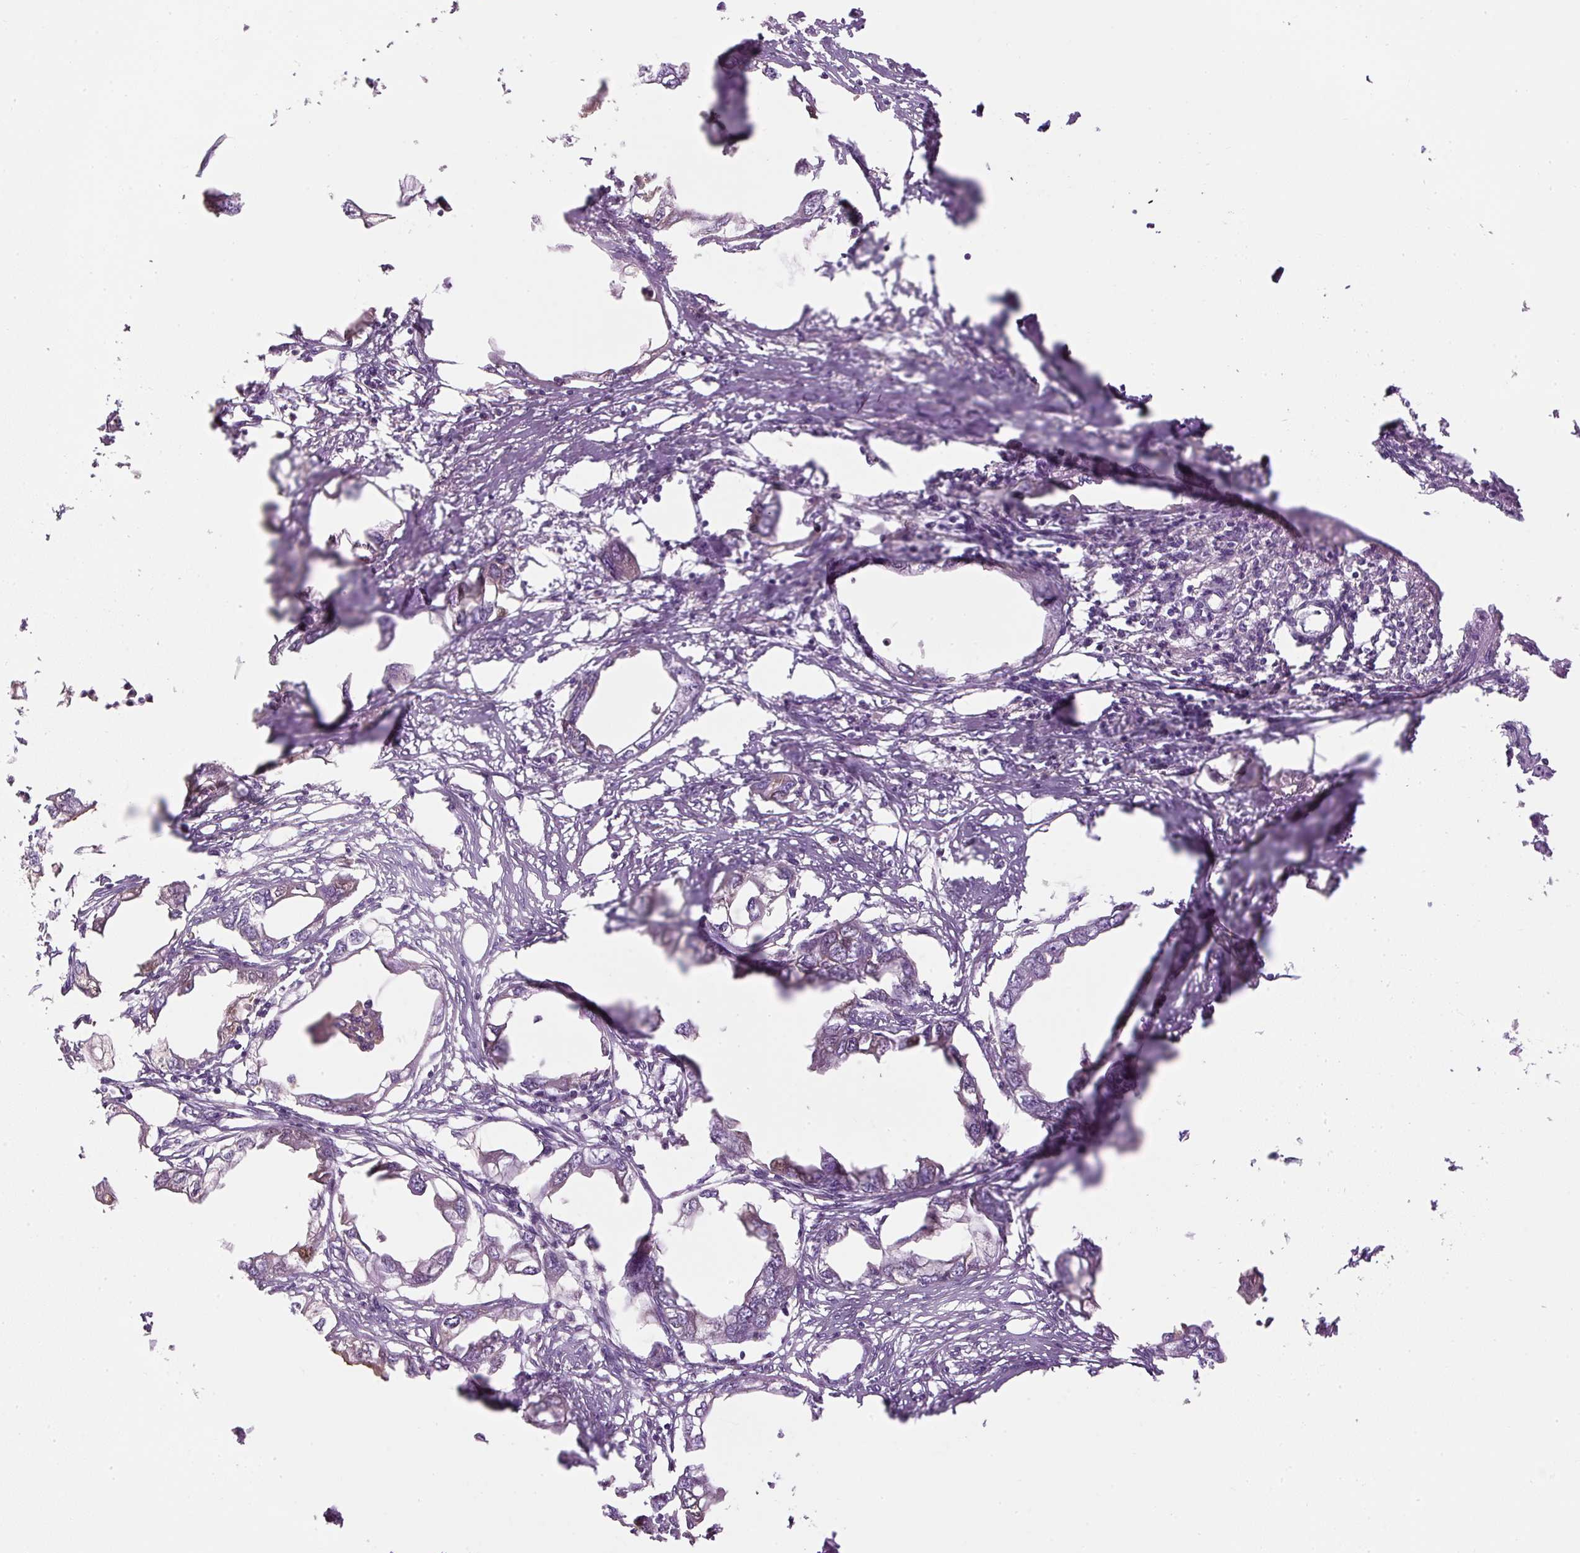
{"staining": {"intensity": "negative", "quantity": "none", "location": "none"}, "tissue": "endometrial cancer", "cell_type": "Tumor cells", "image_type": "cancer", "snomed": [{"axis": "morphology", "description": "Adenocarcinoma, NOS"}, {"axis": "morphology", "description": "Adenocarcinoma, metastatic, NOS"}, {"axis": "topography", "description": "Adipose tissue"}, {"axis": "topography", "description": "Endometrium"}], "caption": "This is a micrograph of immunohistochemistry (IHC) staining of endometrial cancer, which shows no staining in tumor cells. (DAB IHC with hematoxylin counter stain).", "gene": "APOA1", "patient": {"sex": "female", "age": 67}}